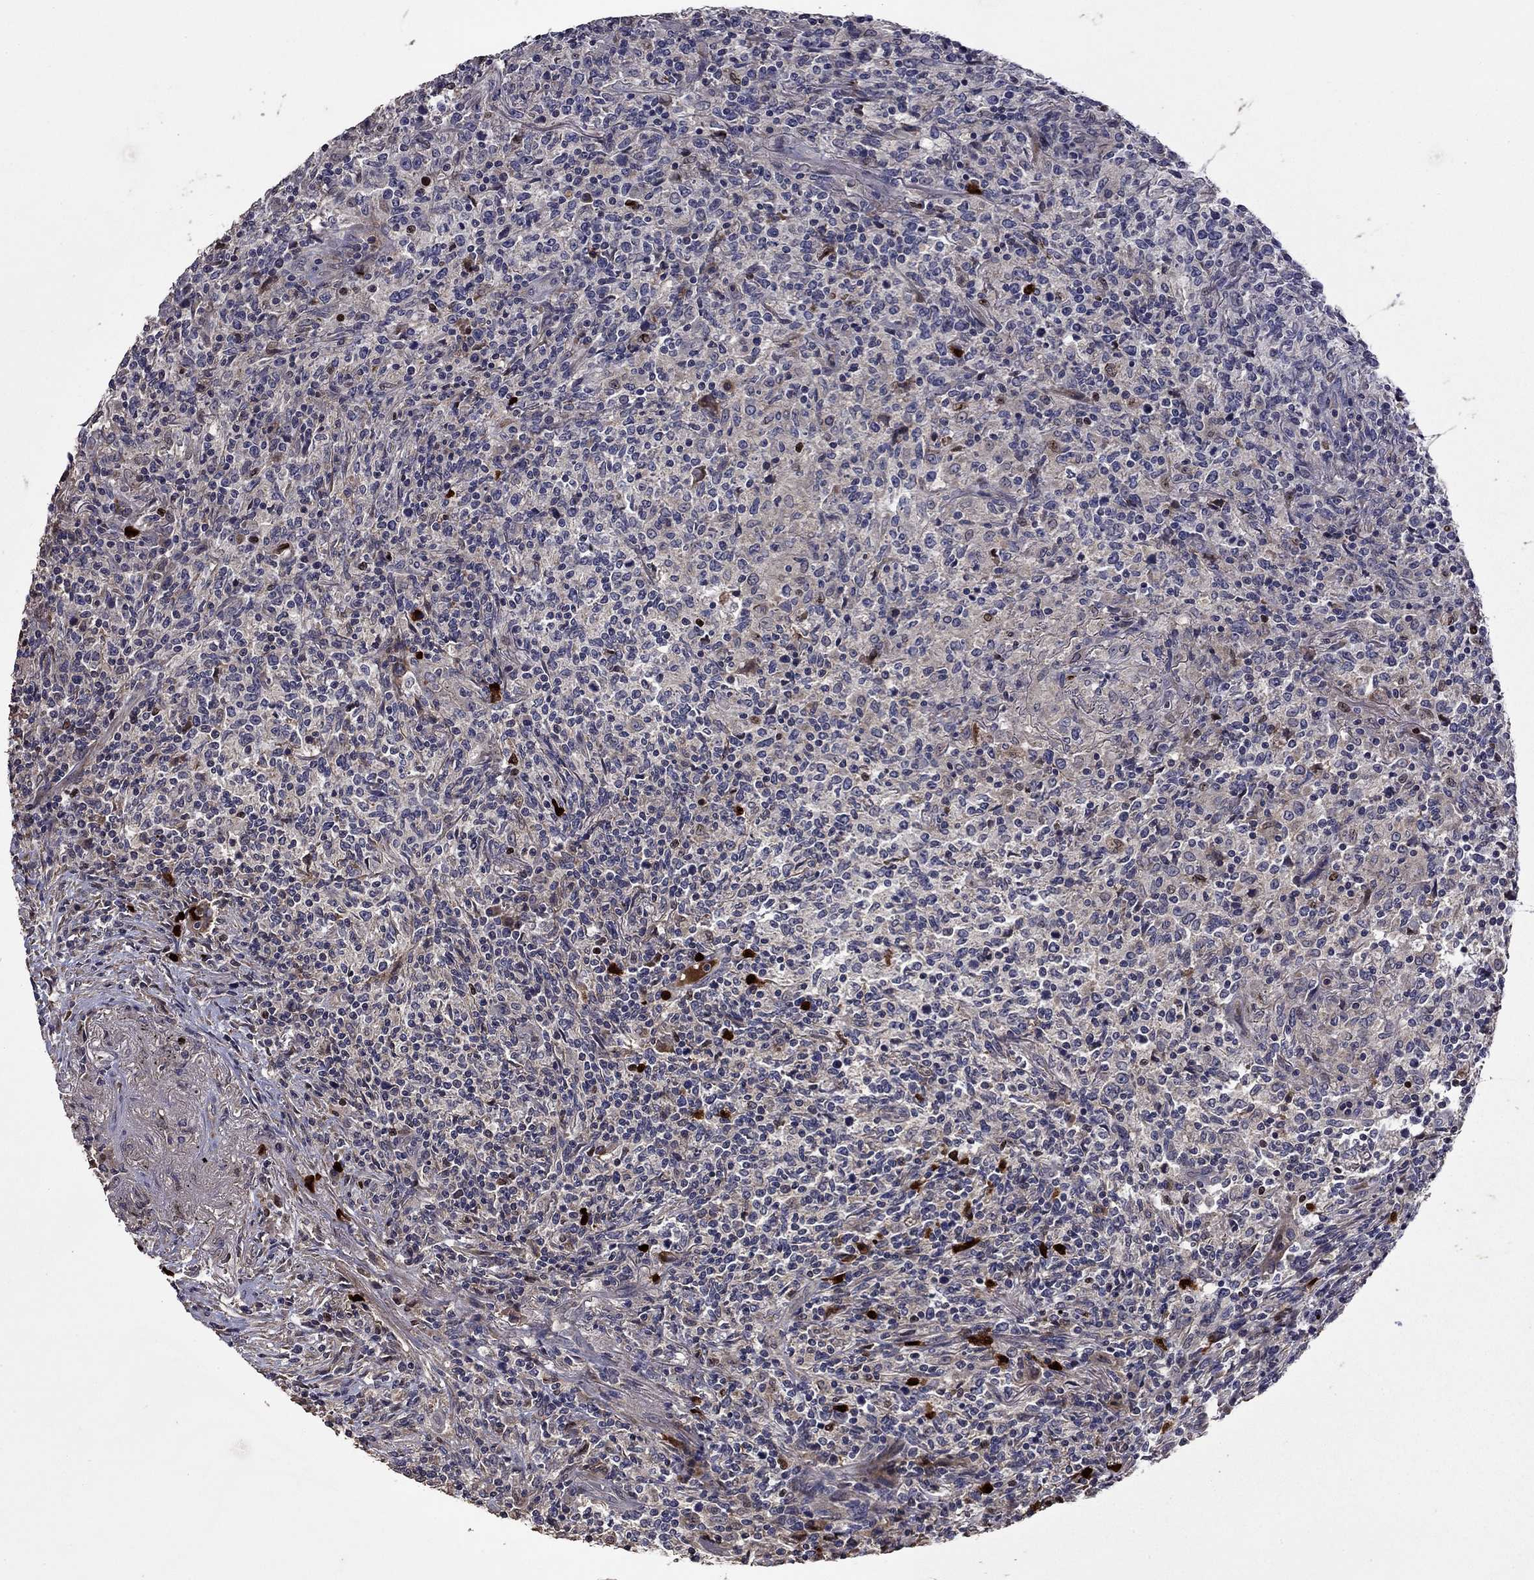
{"staining": {"intensity": "negative", "quantity": "none", "location": "none"}, "tissue": "lymphoma", "cell_type": "Tumor cells", "image_type": "cancer", "snomed": [{"axis": "morphology", "description": "Malignant lymphoma, non-Hodgkin's type, High grade"}, {"axis": "topography", "description": "Lung"}], "caption": "Image shows no significant protein positivity in tumor cells of lymphoma.", "gene": "SATB1", "patient": {"sex": "male", "age": 79}}